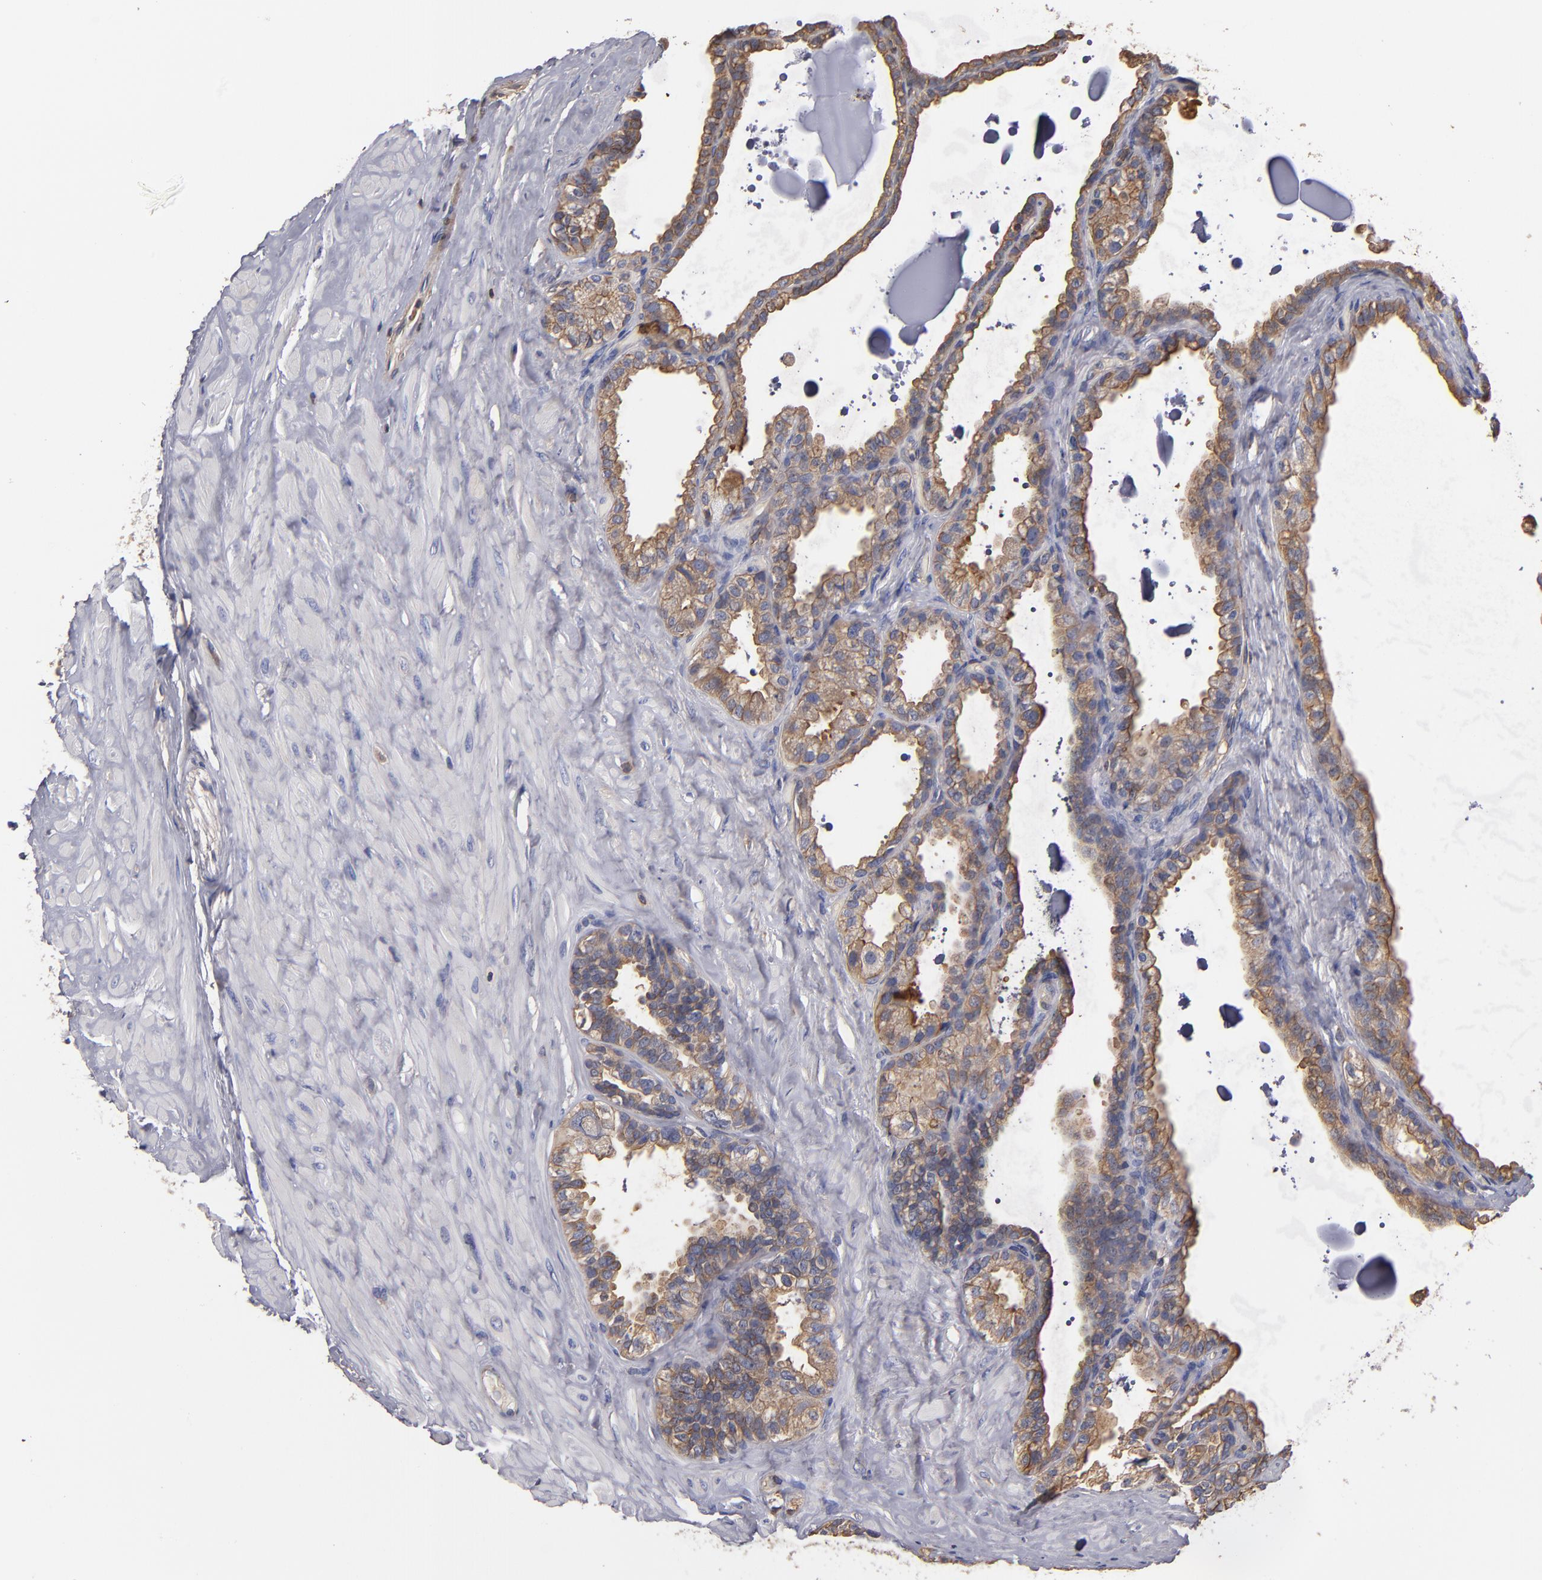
{"staining": {"intensity": "weak", "quantity": ">75%", "location": "cytoplasmic/membranous"}, "tissue": "seminal vesicle", "cell_type": "Glandular cells", "image_type": "normal", "snomed": [{"axis": "morphology", "description": "Normal tissue, NOS"}, {"axis": "morphology", "description": "Inflammation, NOS"}, {"axis": "topography", "description": "Urinary bladder"}, {"axis": "topography", "description": "Prostate"}, {"axis": "topography", "description": "Seminal veicle"}], "caption": "A brown stain highlights weak cytoplasmic/membranous expression of a protein in glandular cells of unremarkable human seminal vesicle.", "gene": "ESYT2", "patient": {"sex": "male", "age": 82}}